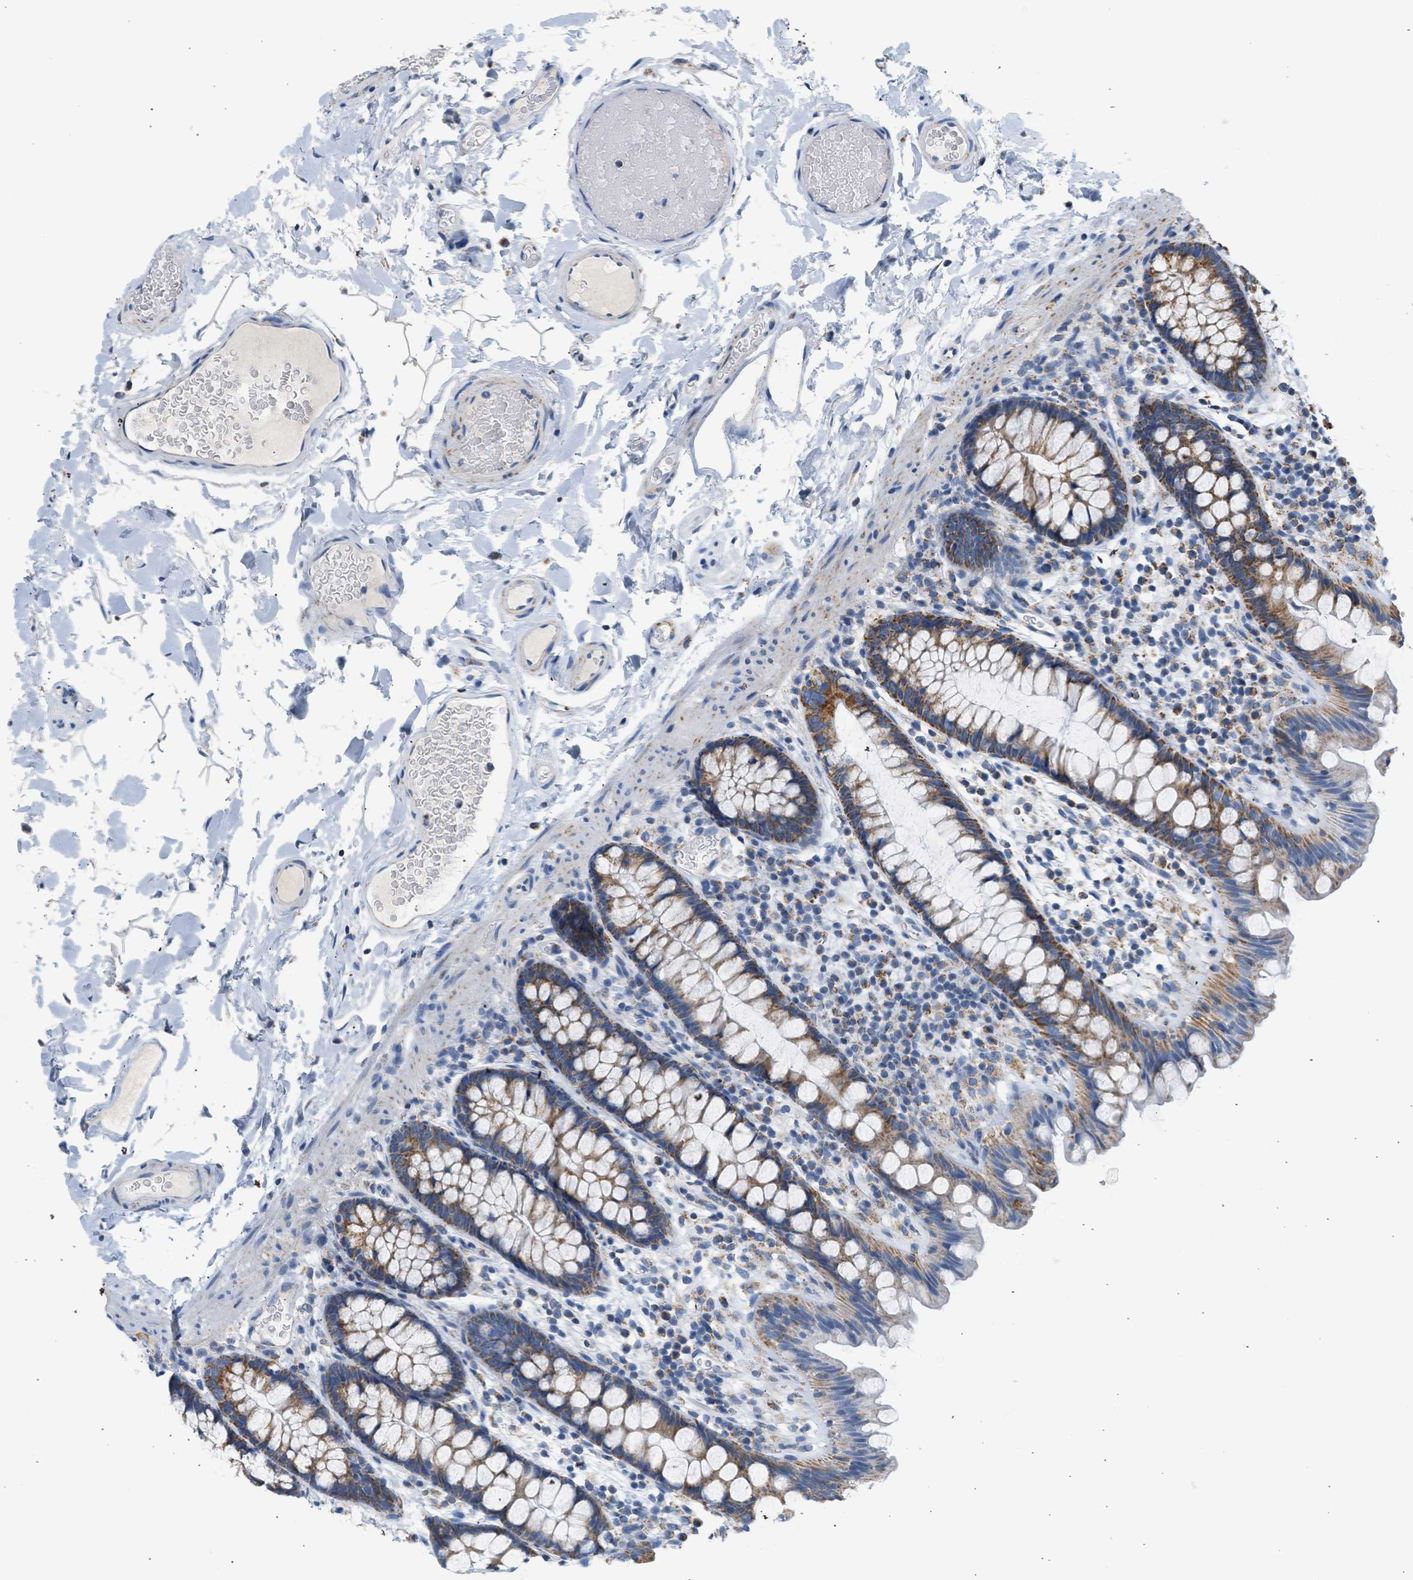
{"staining": {"intensity": "negative", "quantity": "none", "location": "none"}, "tissue": "colon", "cell_type": "Endothelial cells", "image_type": "normal", "snomed": [{"axis": "morphology", "description": "Normal tissue, NOS"}, {"axis": "topography", "description": "Colon"}], "caption": "Immunohistochemistry histopathology image of normal colon: colon stained with DAB (3,3'-diaminobenzidine) displays no significant protein staining in endothelial cells.", "gene": "GRPEL2", "patient": {"sex": "female", "age": 80}}